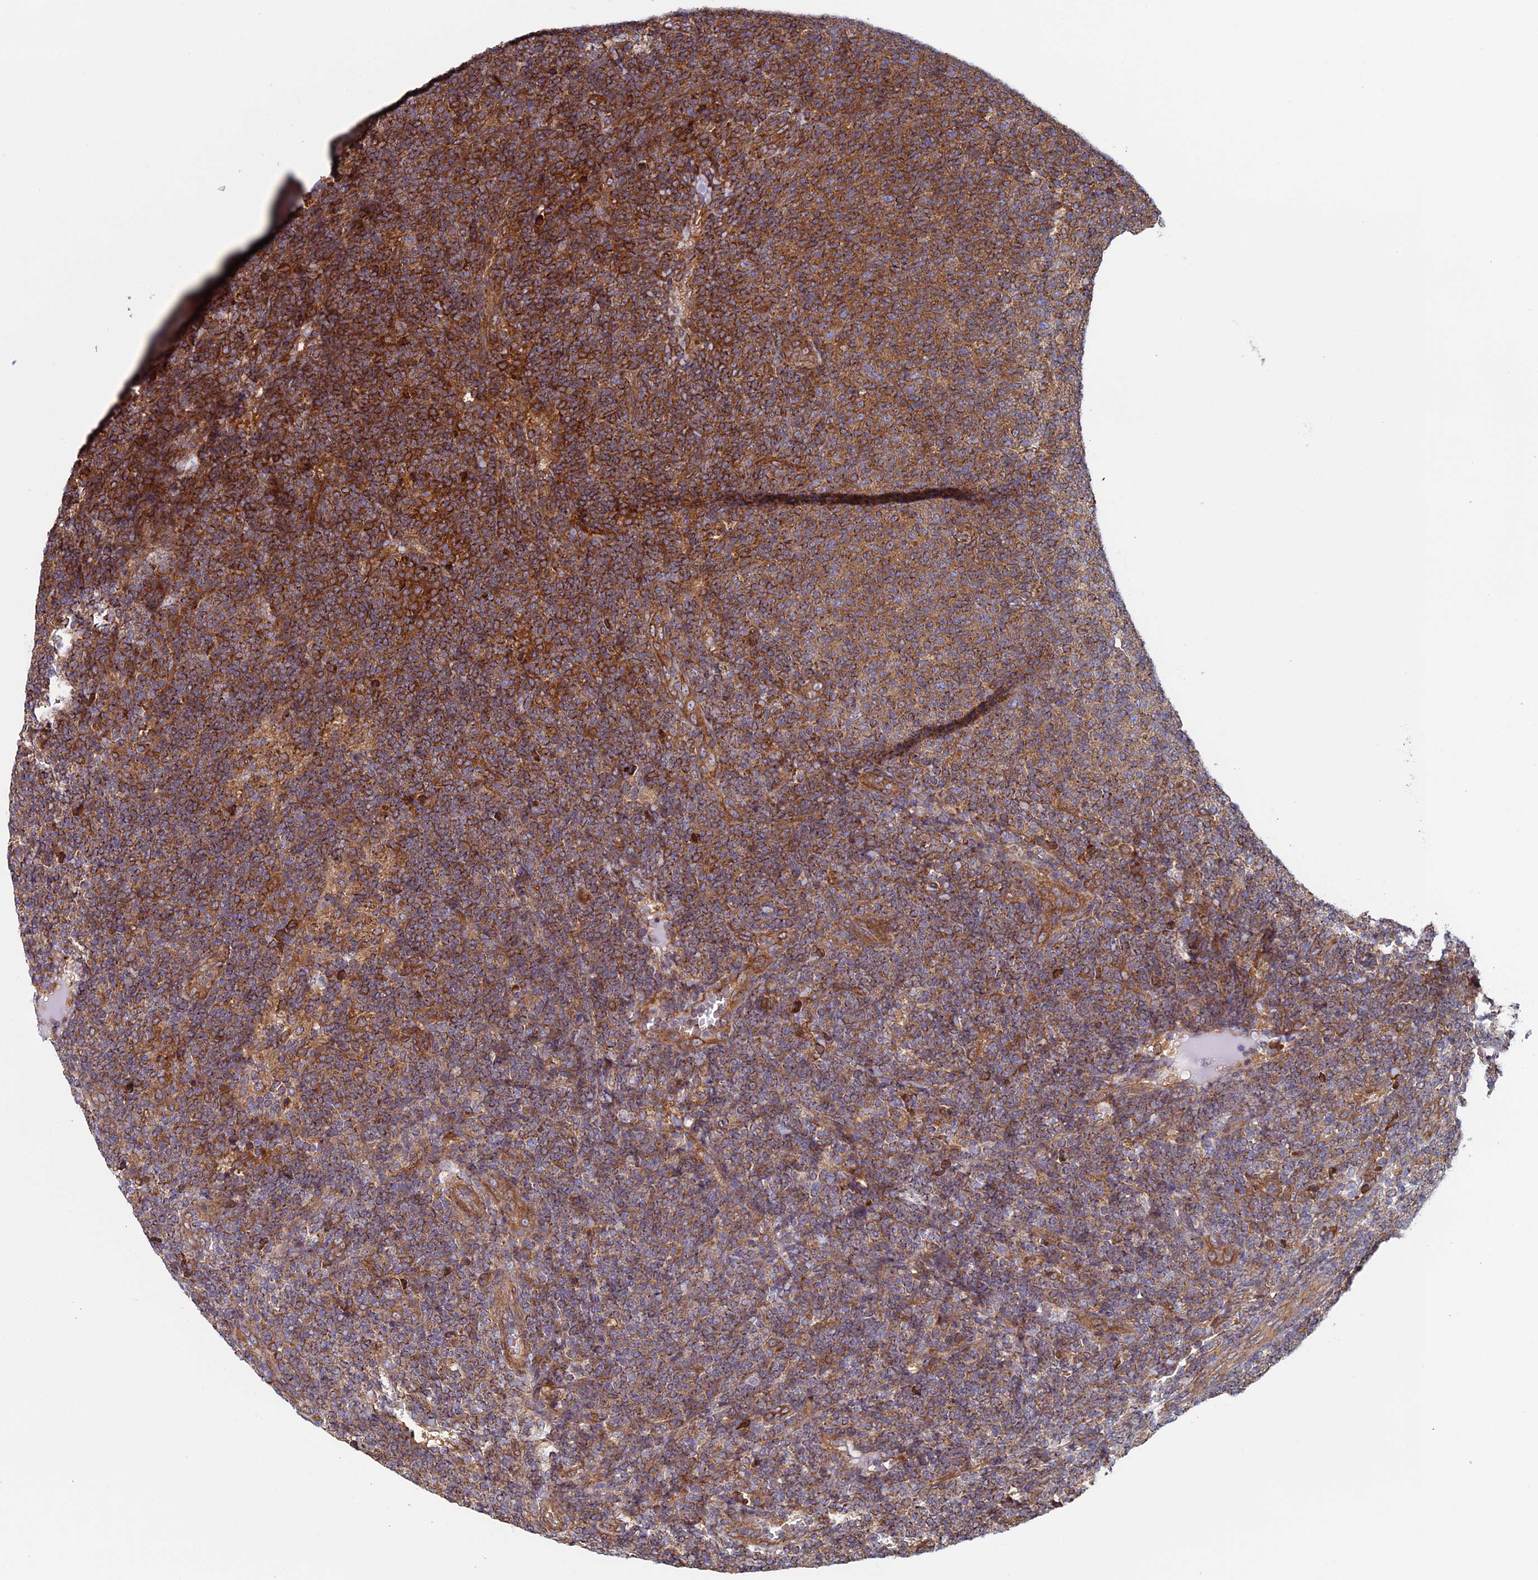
{"staining": {"intensity": "strong", "quantity": "25%-75%", "location": "cytoplasmic/membranous"}, "tissue": "lymphoma", "cell_type": "Tumor cells", "image_type": "cancer", "snomed": [{"axis": "morphology", "description": "Malignant lymphoma, non-Hodgkin's type, Low grade"}, {"axis": "topography", "description": "Lymph node"}], "caption": "Low-grade malignant lymphoma, non-Hodgkin's type was stained to show a protein in brown. There is high levels of strong cytoplasmic/membranous staining in approximately 25%-75% of tumor cells. The staining was performed using DAB (3,3'-diaminobenzidine) to visualize the protein expression in brown, while the nuclei were stained in blue with hematoxylin (Magnification: 20x).", "gene": "CCDC8", "patient": {"sex": "male", "age": 66}}